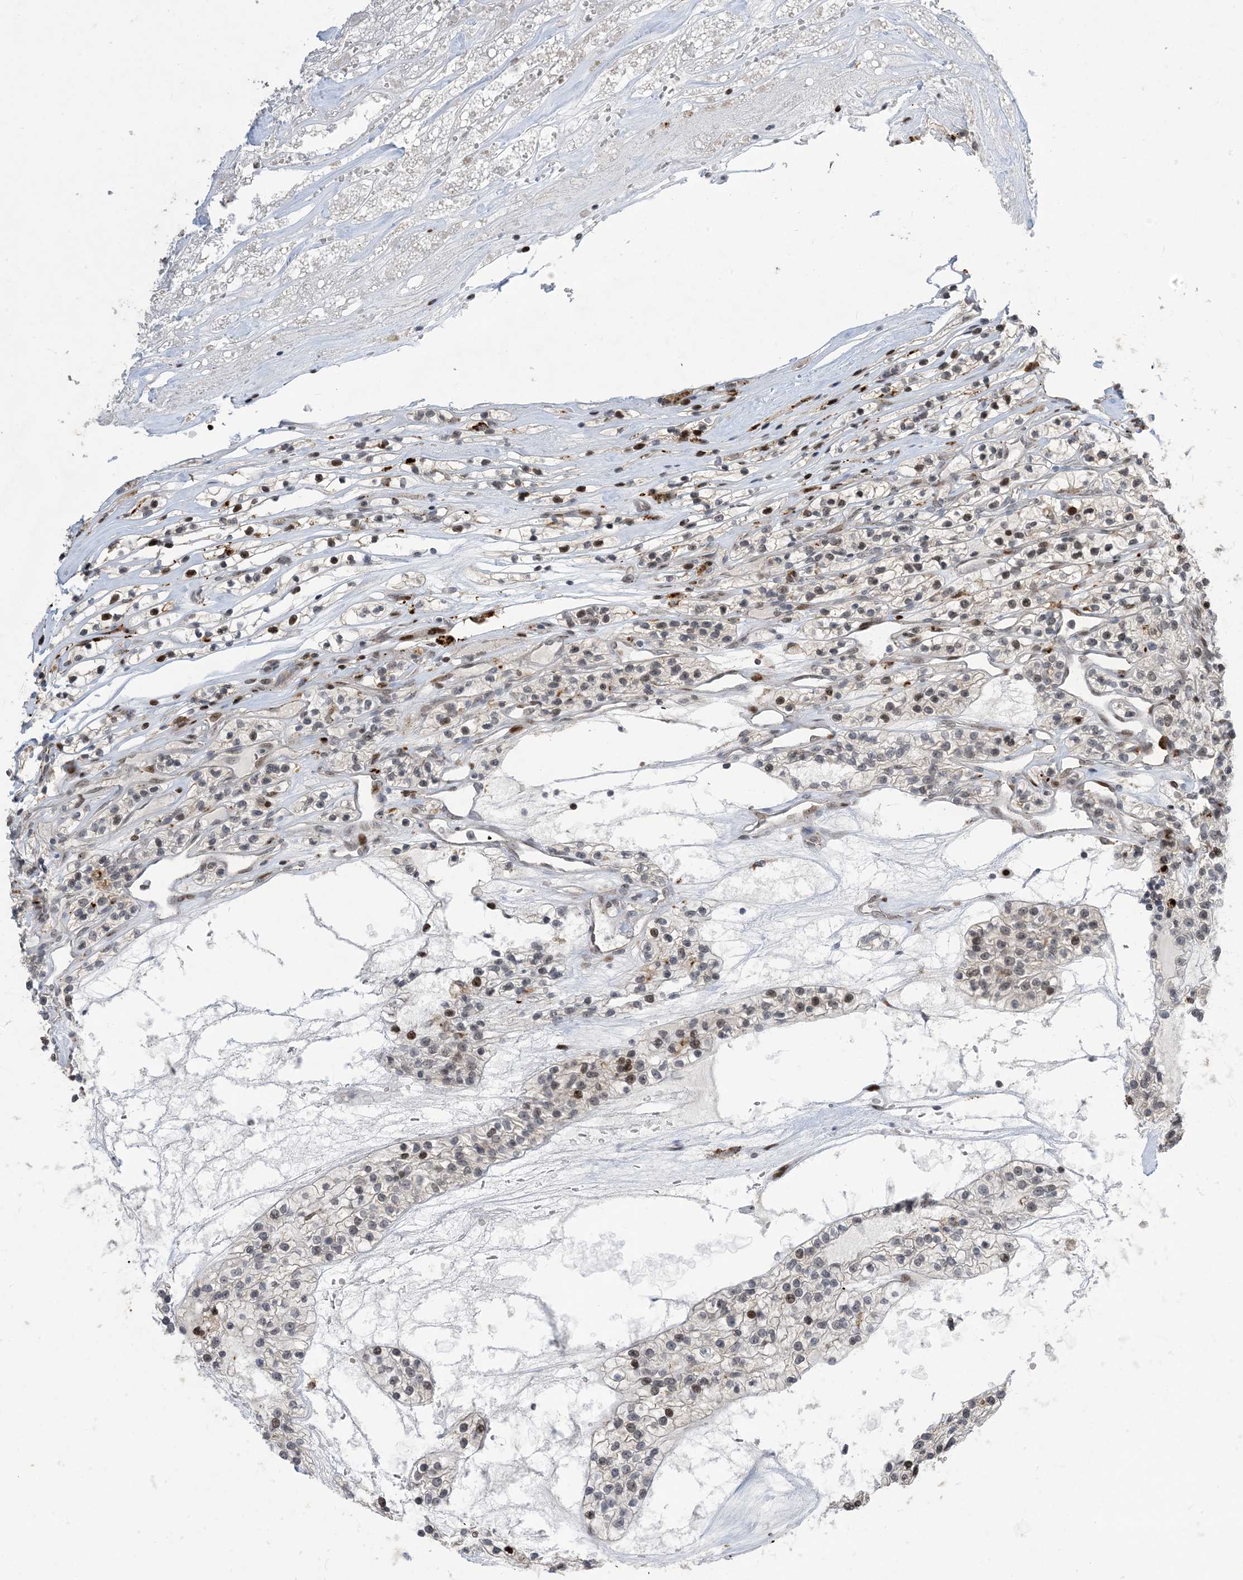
{"staining": {"intensity": "moderate", "quantity": "<25%", "location": "nuclear"}, "tissue": "renal cancer", "cell_type": "Tumor cells", "image_type": "cancer", "snomed": [{"axis": "morphology", "description": "Adenocarcinoma, NOS"}, {"axis": "topography", "description": "Kidney"}], "caption": "The immunohistochemical stain highlights moderate nuclear expression in tumor cells of adenocarcinoma (renal) tissue. The protein of interest is stained brown, and the nuclei are stained in blue (DAB IHC with brightfield microscopy, high magnification).", "gene": "SLC25A53", "patient": {"sex": "female", "age": 57}}